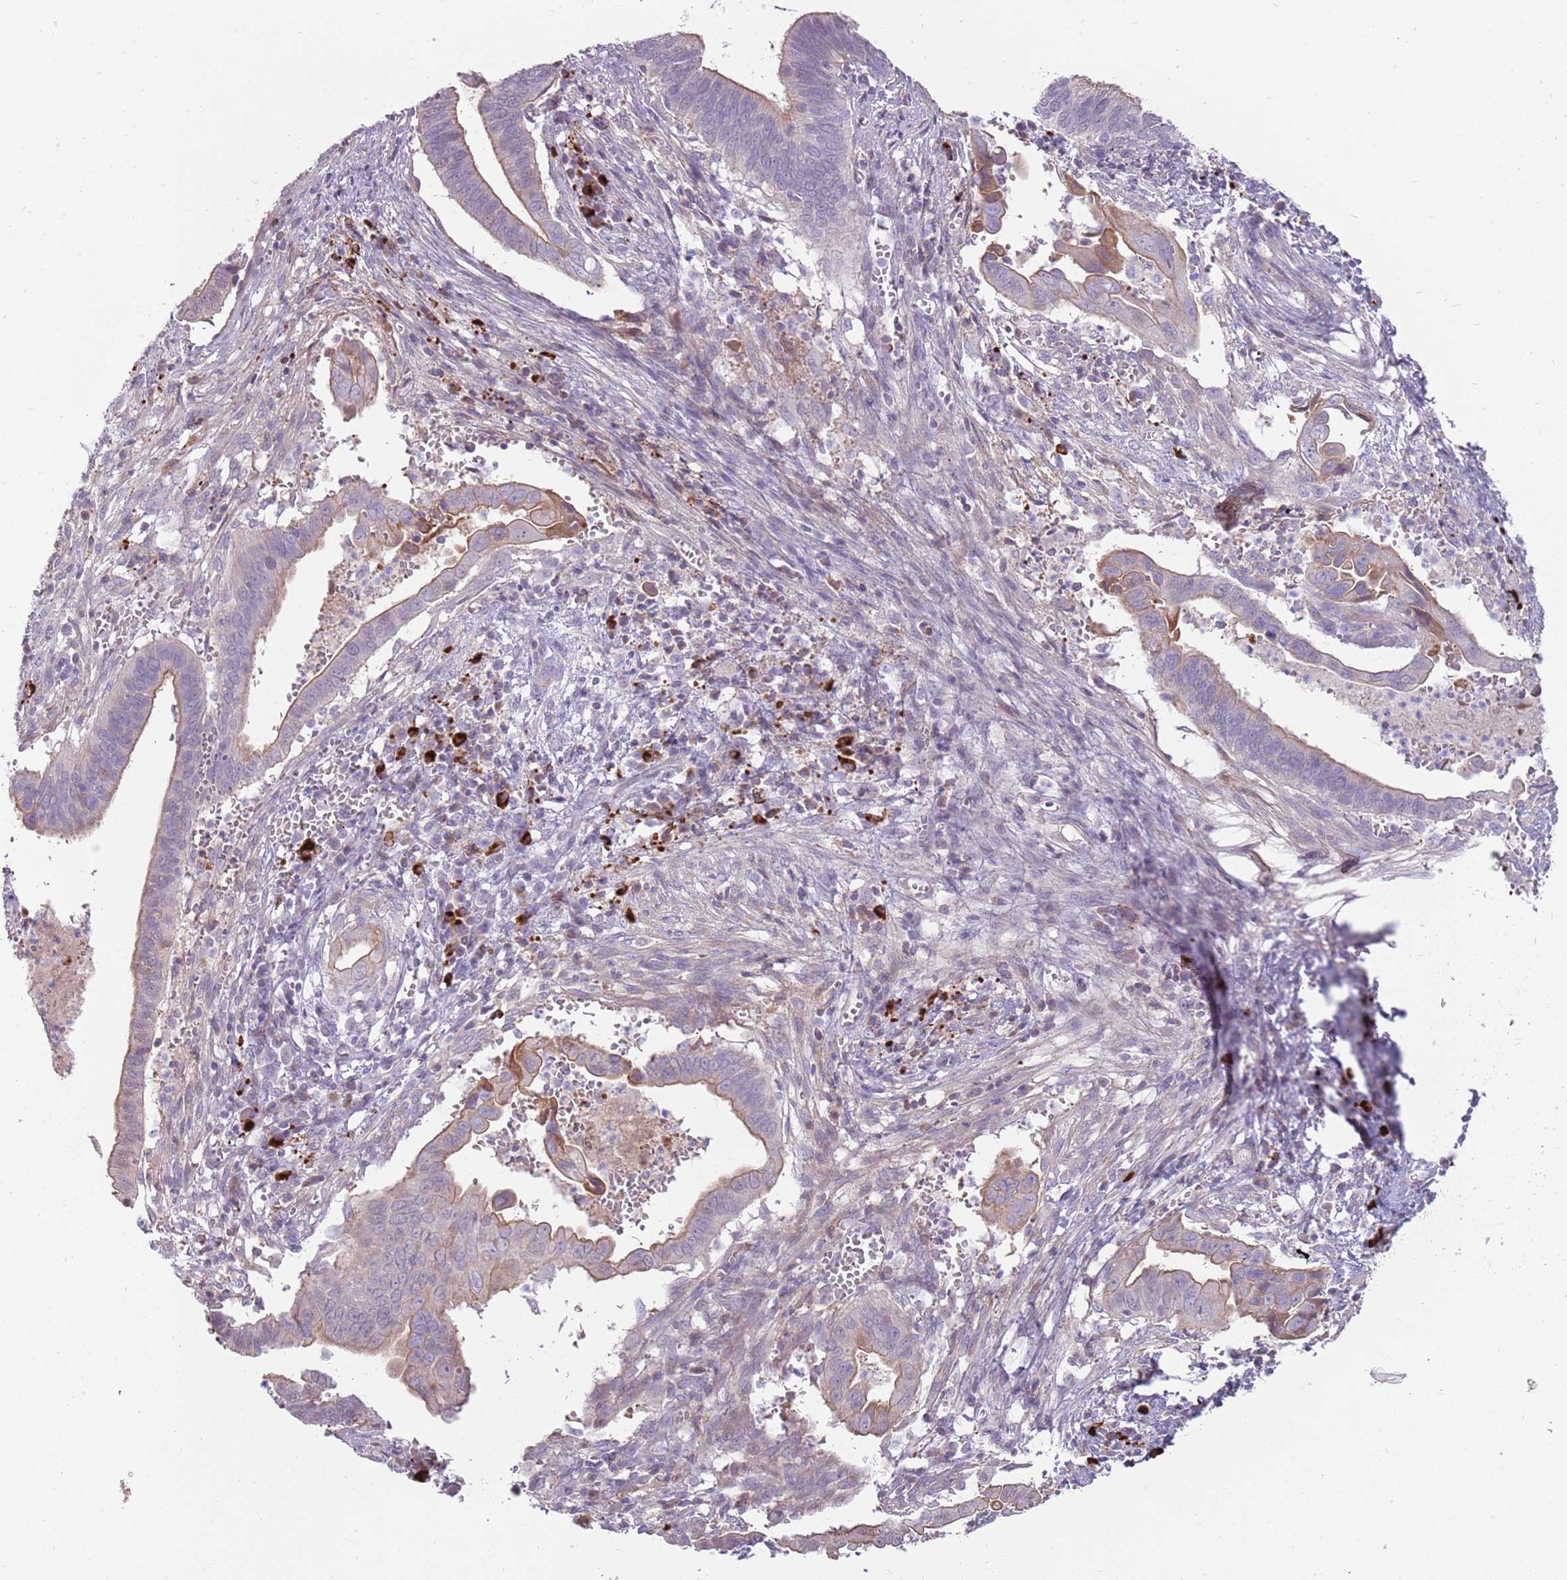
{"staining": {"intensity": "weak", "quantity": "25%-75%", "location": "cytoplasmic/membranous"}, "tissue": "cervical cancer", "cell_type": "Tumor cells", "image_type": "cancer", "snomed": [{"axis": "morphology", "description": "Adenocarcinoma, NOS"}, {"axis": "topography", "description": "Cervix"}], "caption": "A low amount of weak cytoplasmic/membranous expression is present in about 25%-75% of tumor cells in cervical cancer (adenocarcinoma) tissue.", "gene": "MCUB", "patient": {"sex": "female", "age": 42}}